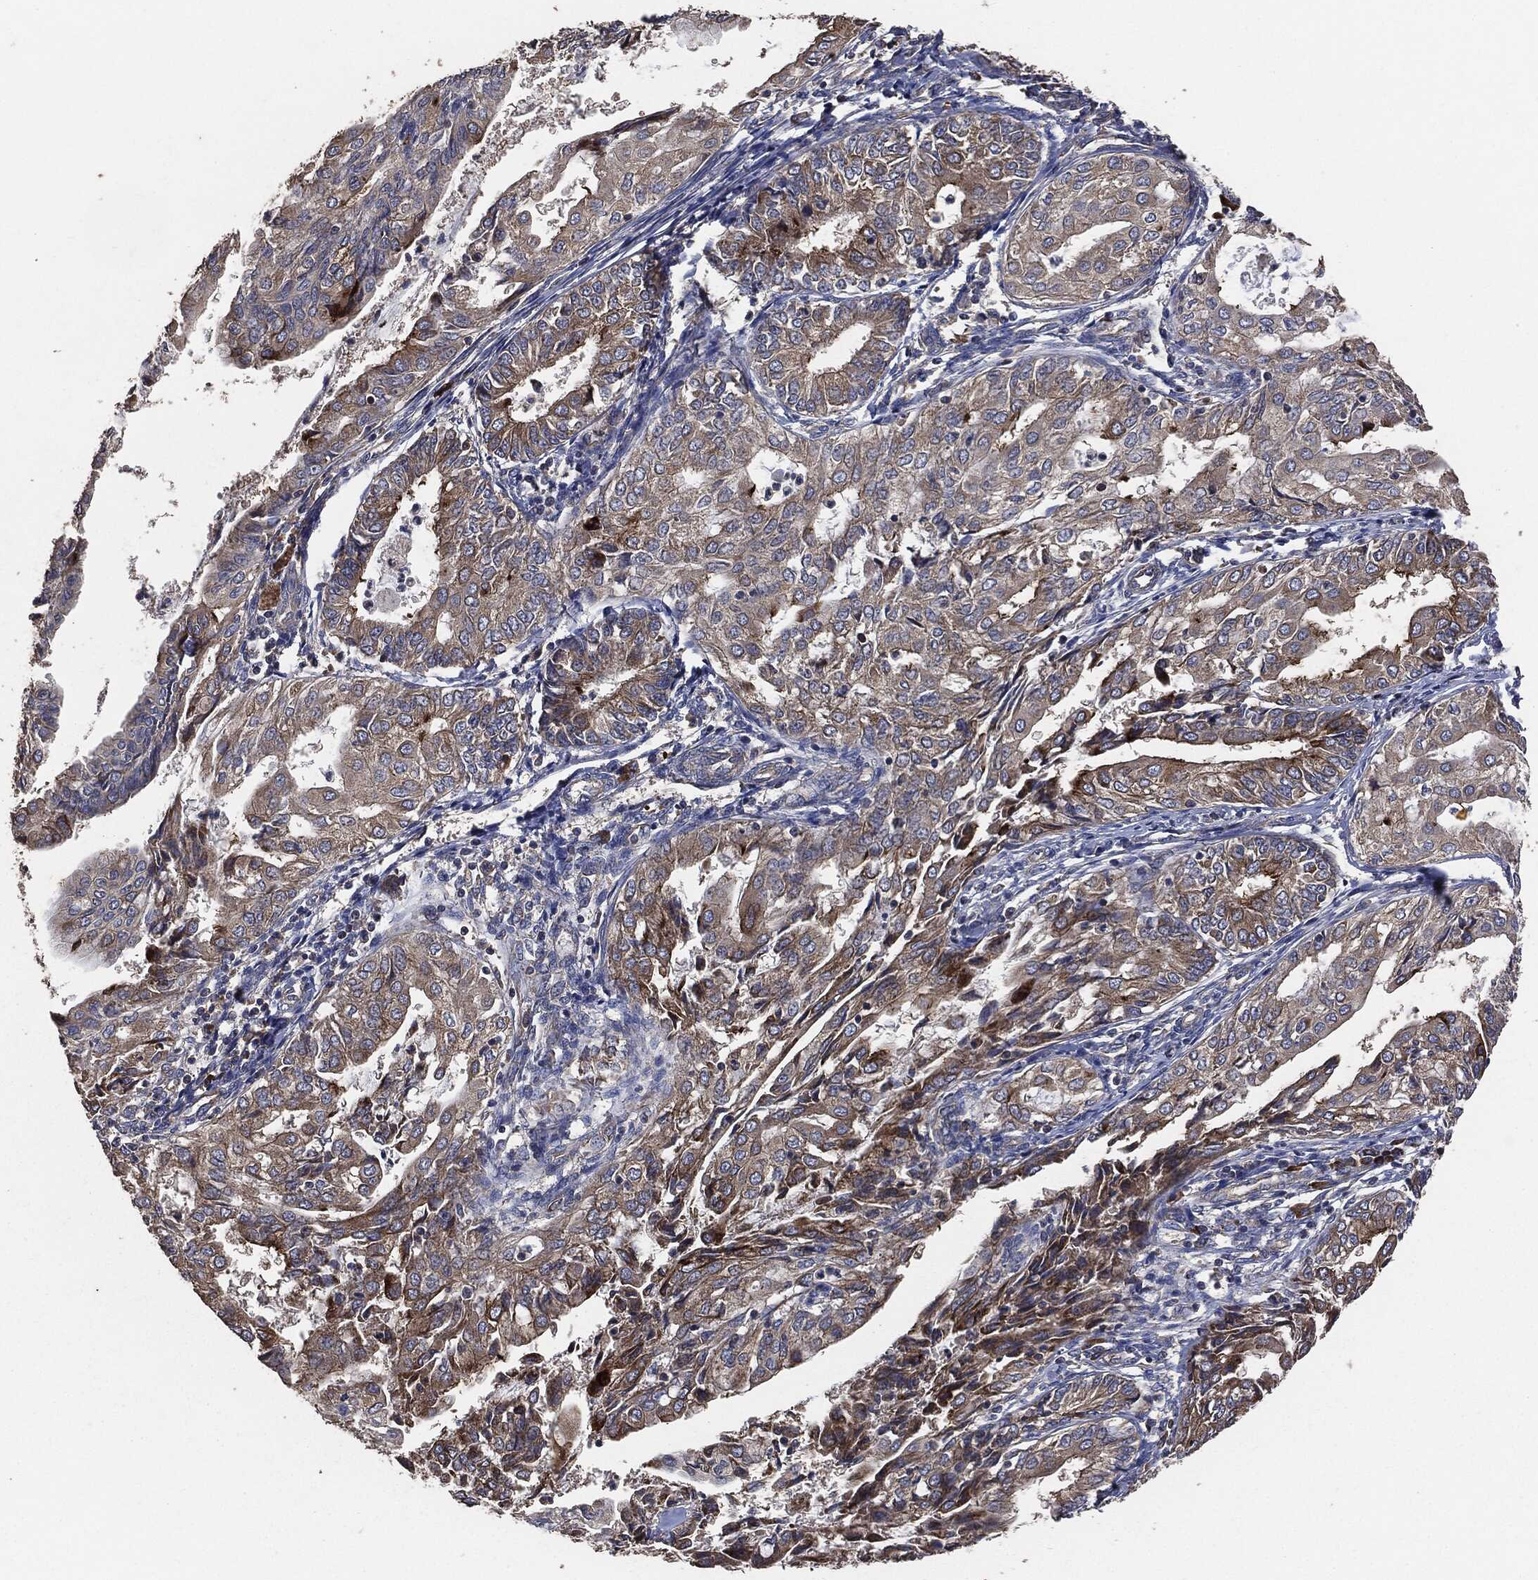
{"staining": {"intensity": "strong", "quantity": "<25%", "location": "cytoplasmic/membranous"}, "tissue": "endometrial cancer", "cell_type": "Tumor cells", "image_type": "cancer", "snomed": [{"axis": "morphology", "description": "Adenocarcinoma, NOS"}, {"axis": "topography", "description": "Endometrium"}], "caption": "The immunohistochemical stain highlights strong cytoplasmic/membranous staining in tumor cells of endometrial adenocarcinoma tissue. (Stains: DAB in brown, nuclei in blue, Microscopy: brightfield microscopy at high magnification).", "gene": "STK3", "patient": {"sex": "female", "age": 68}}